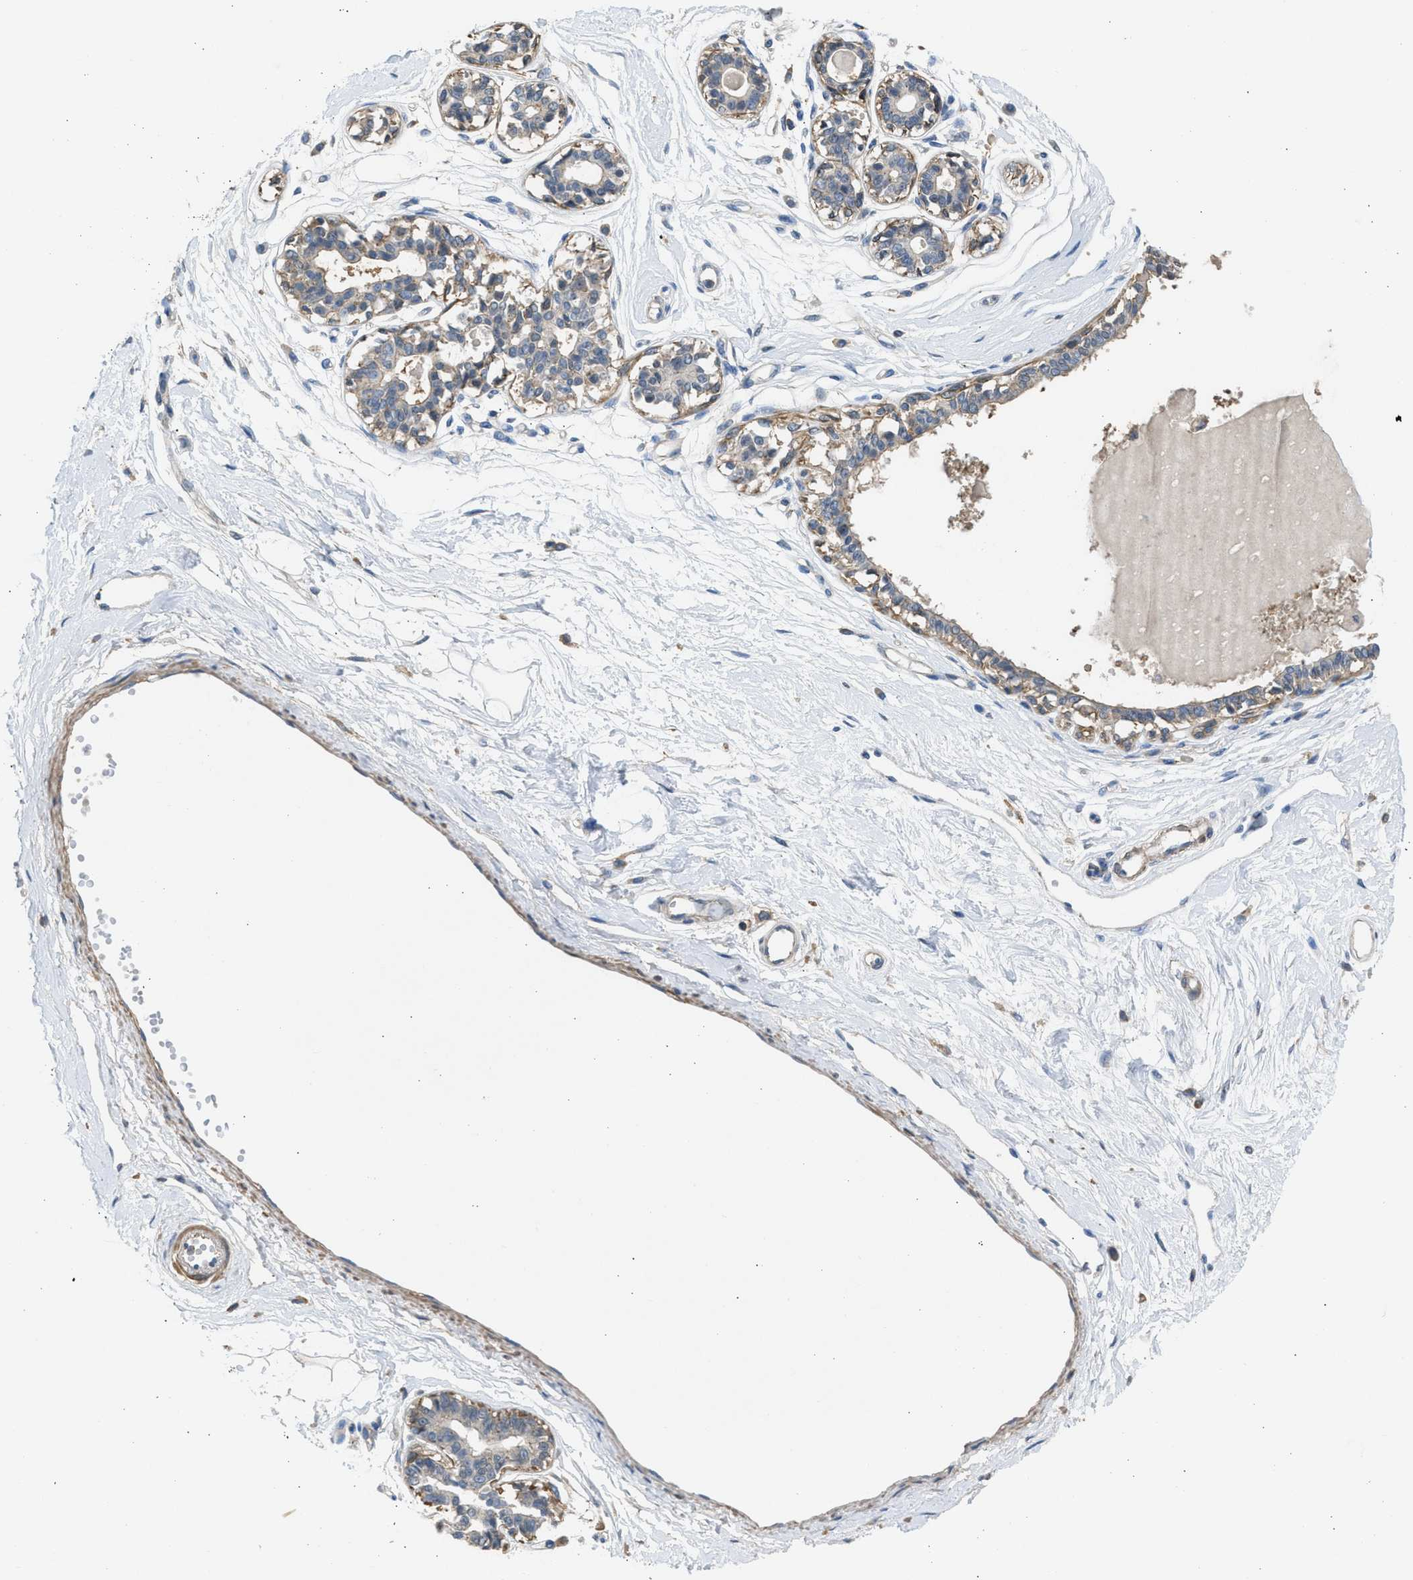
{"staining": {"intensity": "negative", "quantity": "none", "location": "none"}, "tissue": "breast", "cell_type": "Adipocytes", "image_type": "normal", "snomed": [{"axis": "morphology", "description": "Normal tissue, NOS"}, {"axis": "topography", "description": "Breast"}], "caption": "Breast stained for a protein using IHC demonstrates no expression adipocytes.", "gene": "PCNX3", "patient": {"sex": "female", "age": 45}}